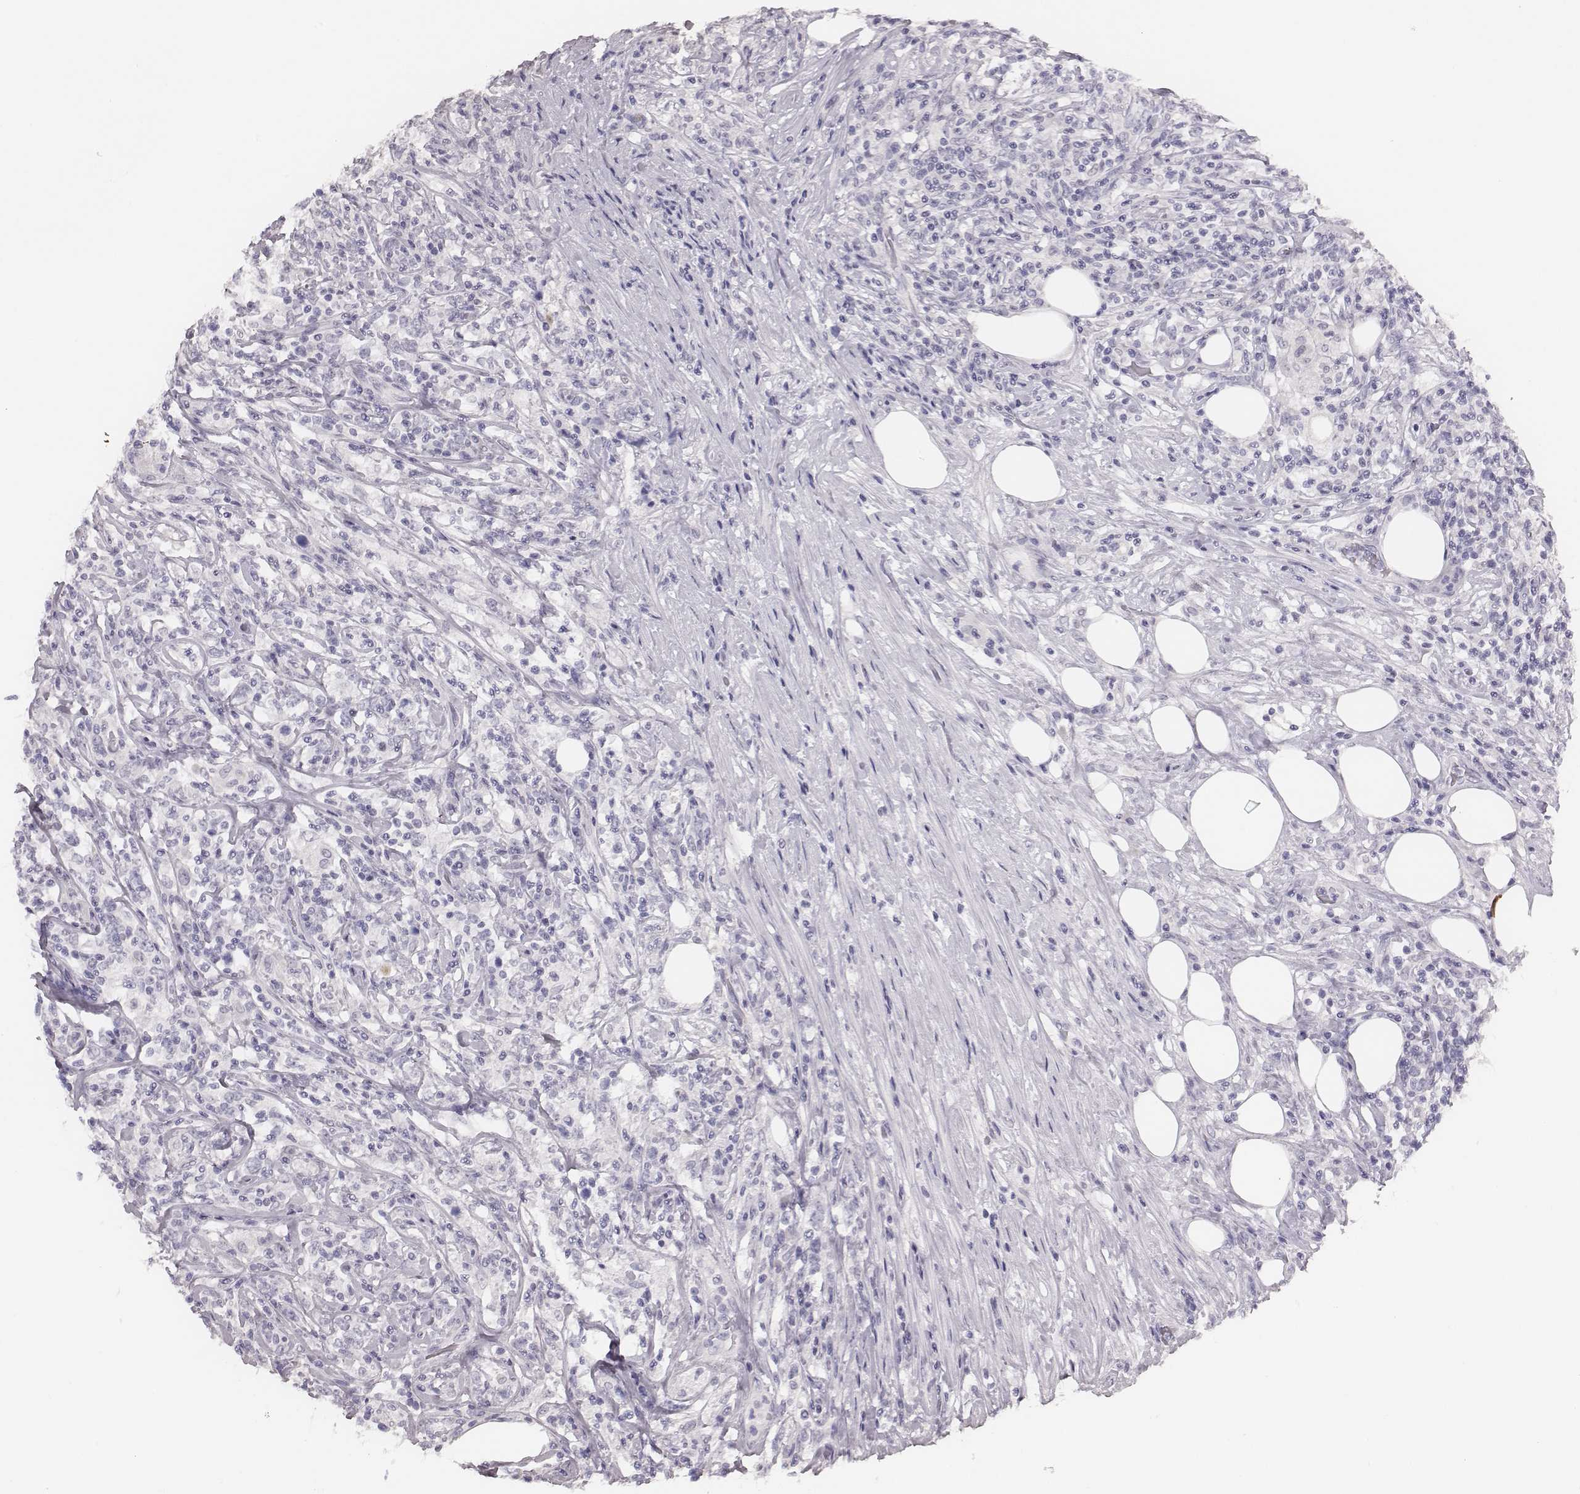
{"staining": {"intensity": "negative", "quantity": "none", "location": "none"}, "tissue": "lymphoma", "cell_type": "Tumor cells", "image_type": "cancer", "snomed": [{"axis": "morphology", "description": "Malignant lymphoma, non-Hodgkin's type, High grade"}, {"axis": "topography", "description": "Lymph node"}], "caption": "The immunohistochemistry (IHC) micrograph has no significant positivity in tumor cells of lymphoma tissue. (IHC, brightfield microscopy, high magnification).", "gene": "ADGRF4", "patient": {"sex": "female", "age": 84}}